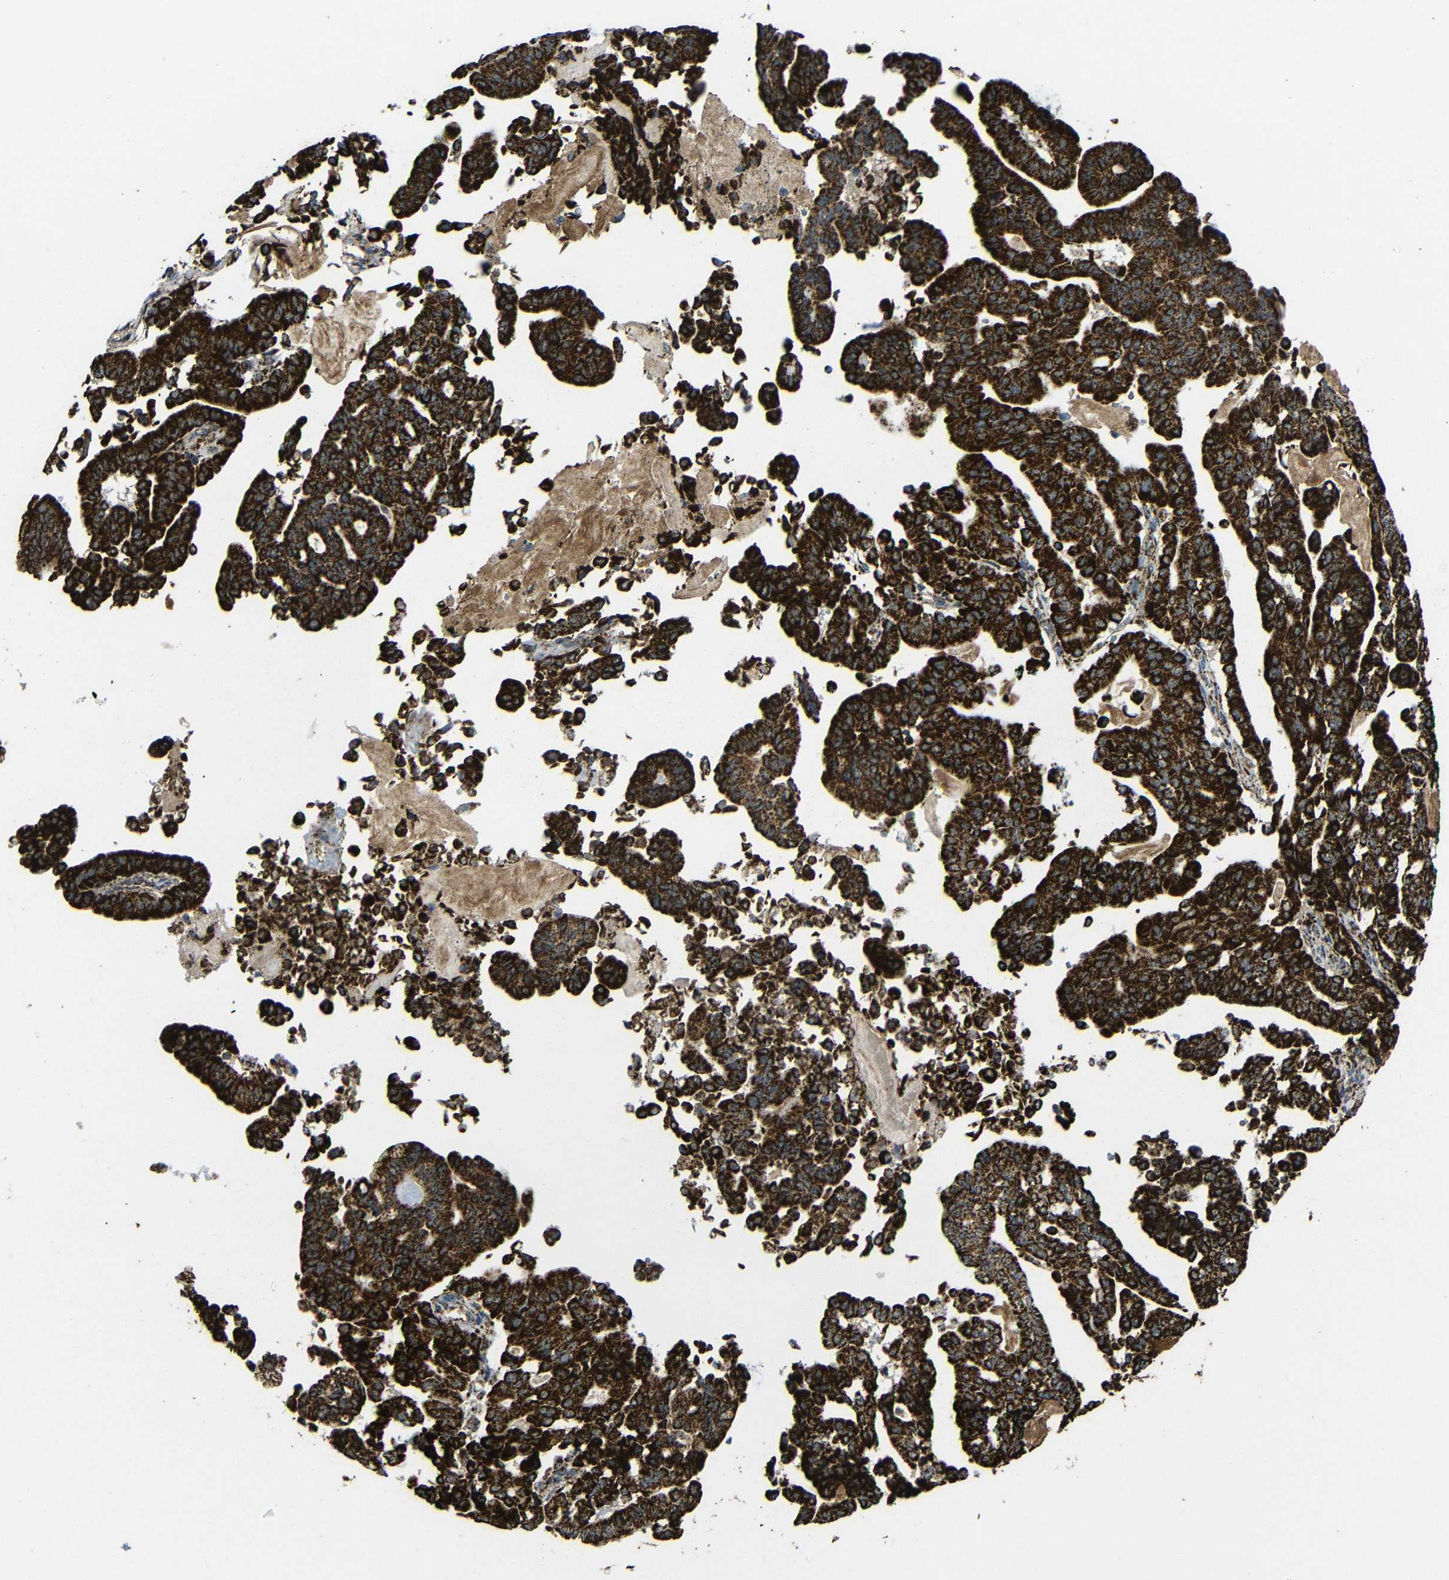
{"staining": {"intensity": "strong", "quantity": ">75%", "location": "cytoplasmic/membranous"}, "tissue": "pancreatic cancer", "cell_type": "Tumor cells", "image_type": "cancer", "snomed": [{"axis": "morphology", "description": "Adenocarcinoma, NOS"}, {"axis": "topography", "description": "Pancreas"}], "caption": "There is high levels of strong cytoplasmic/membranous positivity in tumor cells of pancreatic cancer, as demonstrated by immunohistochemical staining (brown color).", "gene": "ATP5F1A", "patient": {"sex": "male", "age": 63}}